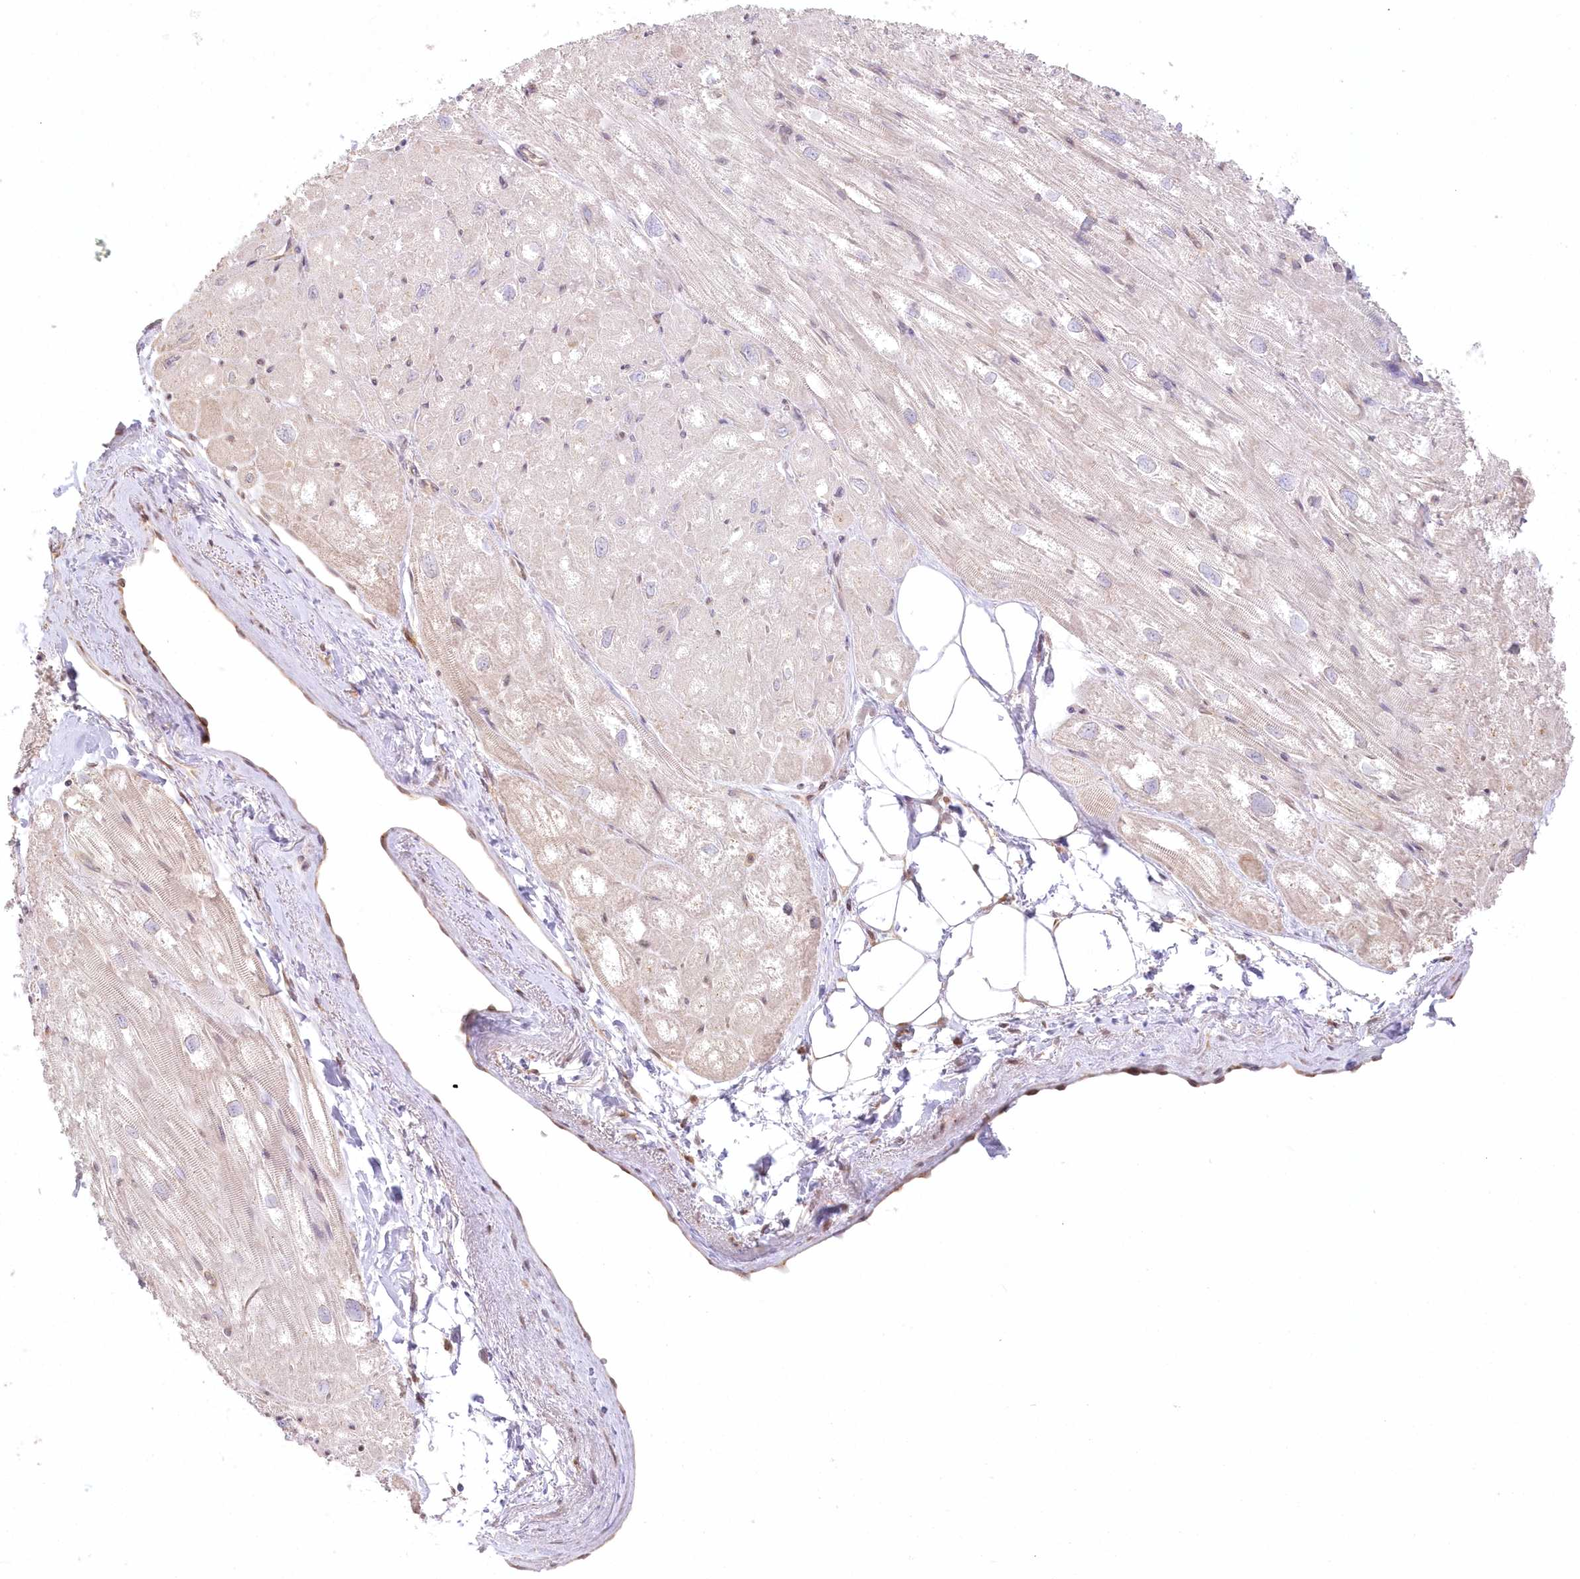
{"staining": {"intensity": "weak", "quantity": "25%-75%", "location": "nuclear"}, "tissue": "heart muscle", "cell_type": "Cardiomyocytes", "image_type": "normal", "snomed": [{"axis": "morphology", "description": "Normal tissue, NOS"}, {"axis": "topography", "description": "Heart"}], "caption": "An IHC image of unremarkable tissue is shown. Protein staining in brown highlights weak nuclear positivity in heart muscle within cardiomyocytes. (brown staining indicates protein expression, while blue staining denotes nuclei).", "gene": "RNPEP", "patient": {"sex": "male", "age": 50}}